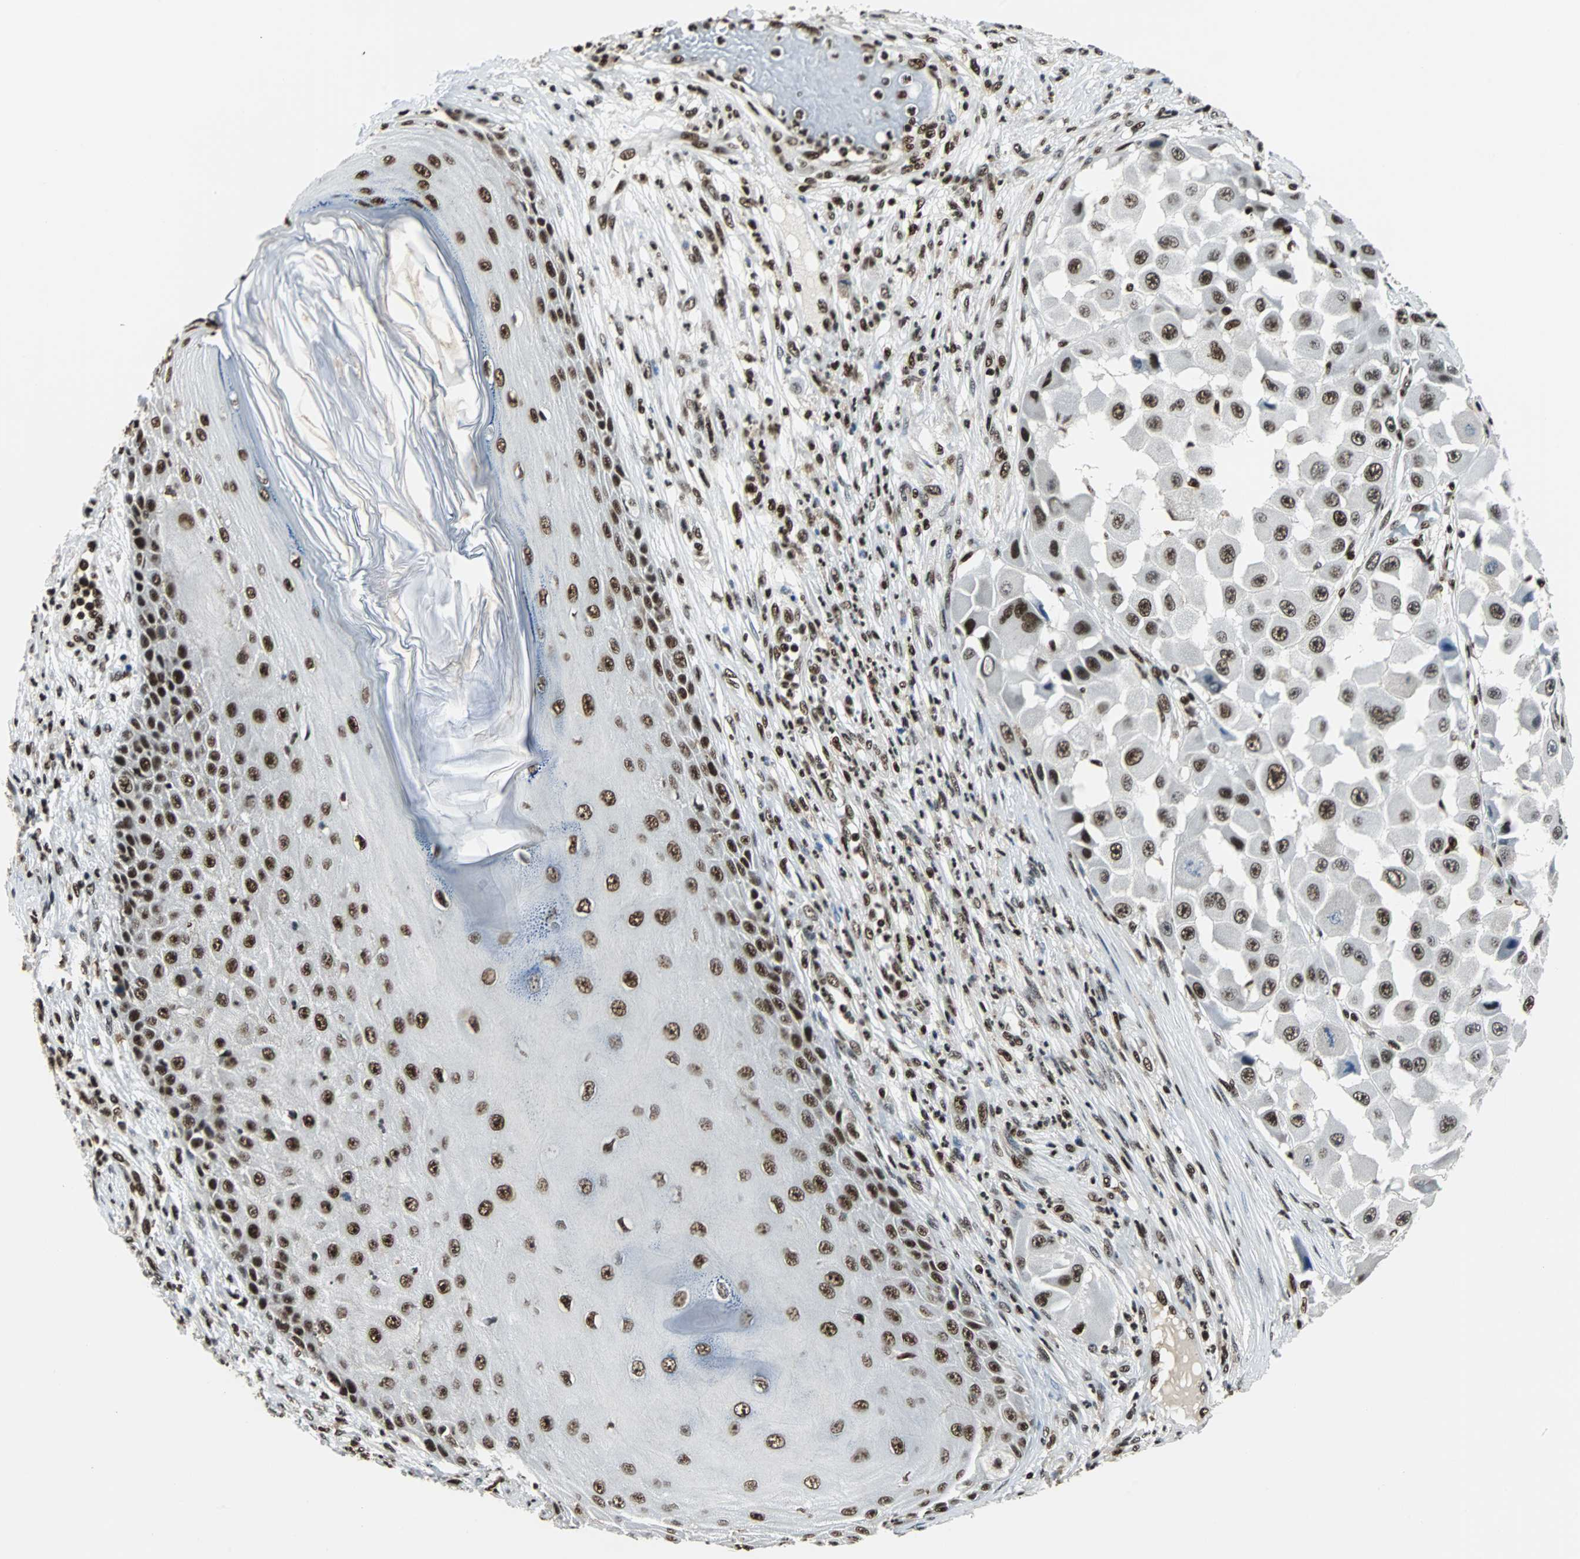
{"staining": {"intensity": "strong", "quantity": ">75%", "location": "nuclear"}, "tissue": "melanoma", "cell_type": "Tumor cells", "image_type": "cancer", "snomed": [{"axis": "morphology", "description": "Malignant melanoma, NOS"}, {"axis": "topography", "description": "Skin"}], "caption": "Immunohistochemistry micrograph of melanoma stained for a protein (brown), which demonstrates high levels of strong nuclear staining in approximately >75% of tumor cells.", "gene": "XRCC4", "patient": {"sex": "female", "age": 81}}